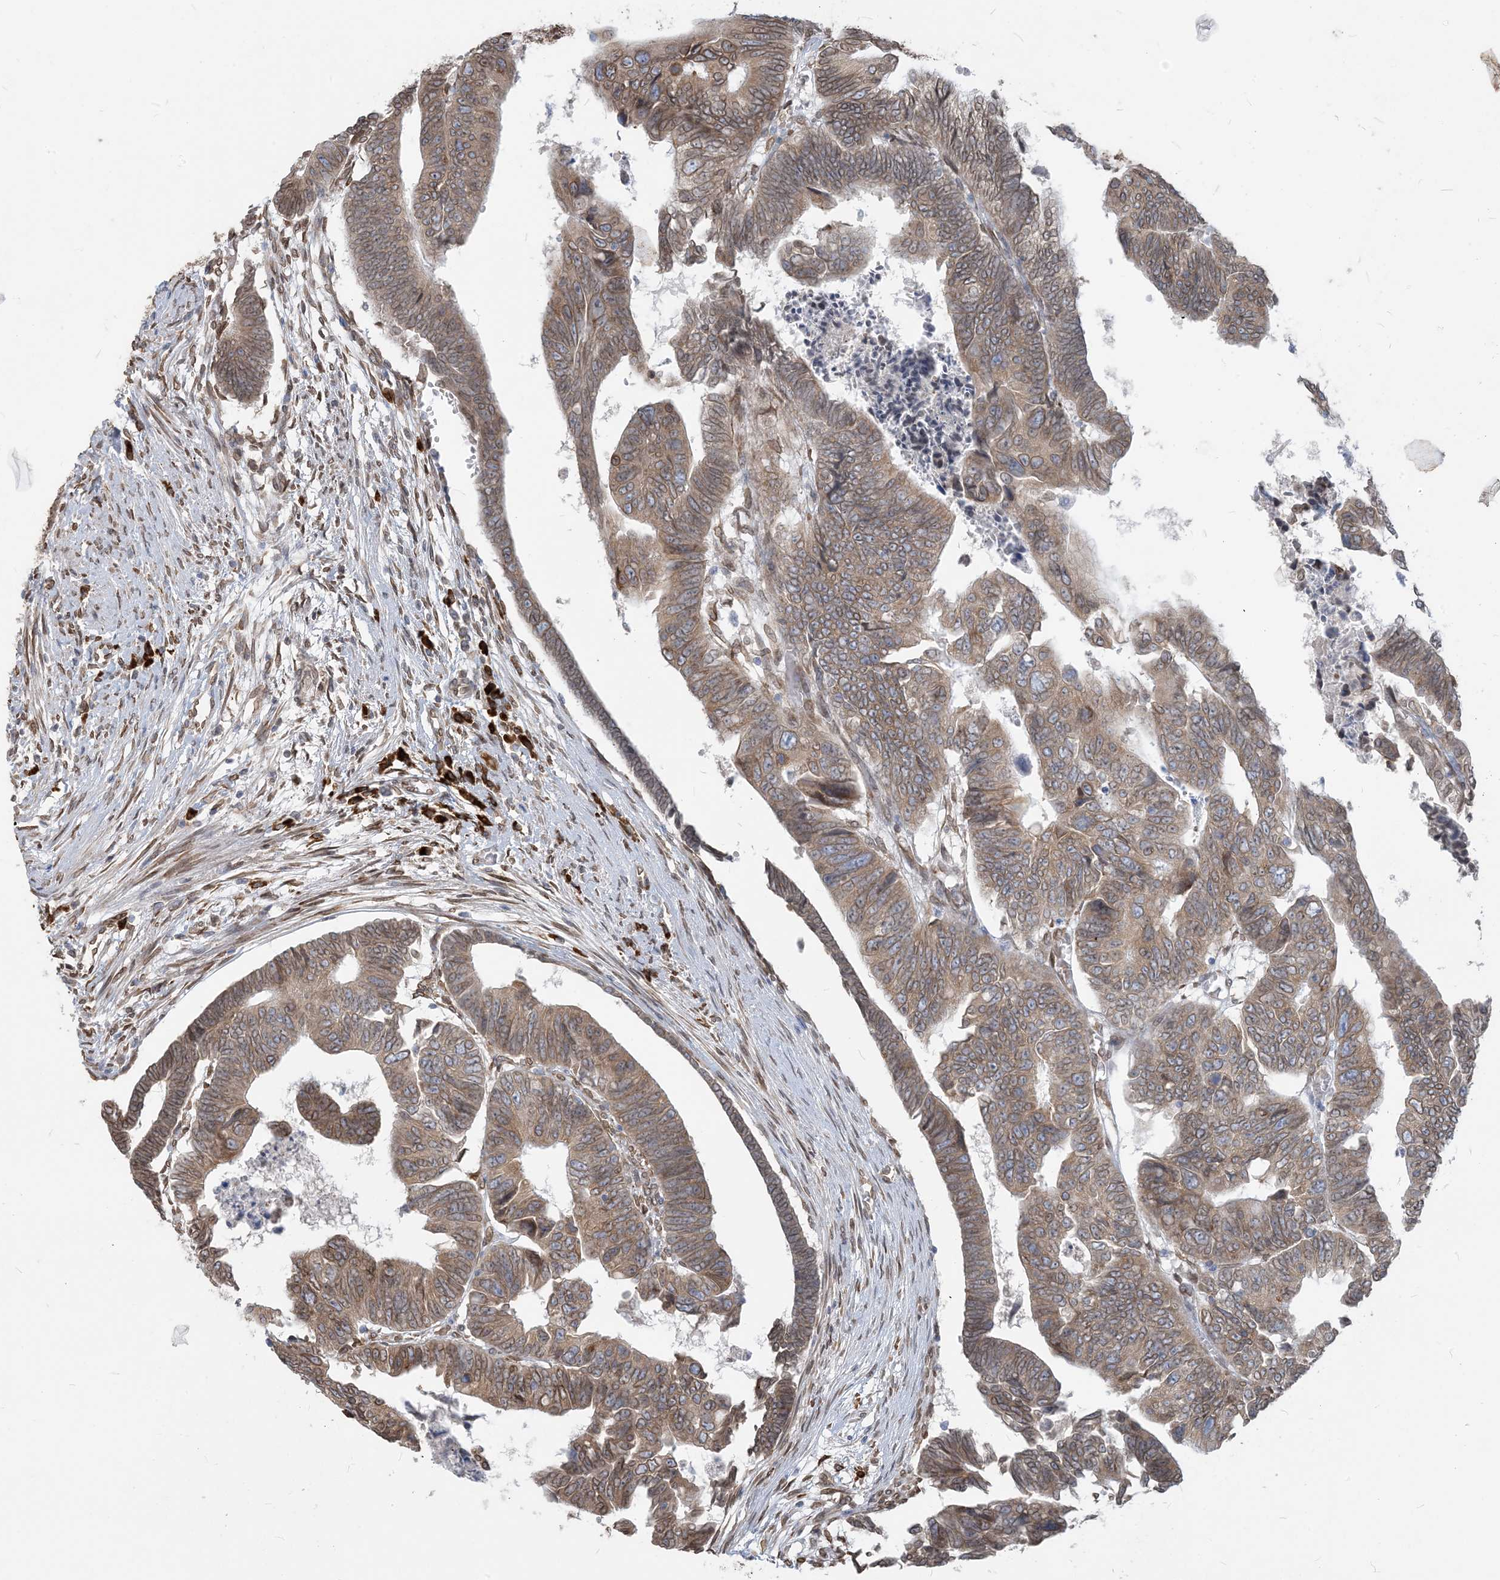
{"staining": {"intensity": "weak", "quantity": ">75%", "location": "cytoplasmic/membranous,nuclear"}, "tissue": "colorectal cancer", "cell_type": "Tumor cells", "image_type": "cancer", "snomed": [{"axis": "morphology", "description": "Adenocarcinoma, NOS"}, {"axis": "topography", "description": "Rectum"}], "caption": "High-power microscopy captured an IHC image of colorectal adenocarcinoma, revealing weak cytoplasmic/membranous and nuclear staining in about >75% of tumor cells. (IHC, brightfield microscopy, high magnification).", "gene": "WWP1", "patient": {"sex": "female", "age": 65}}